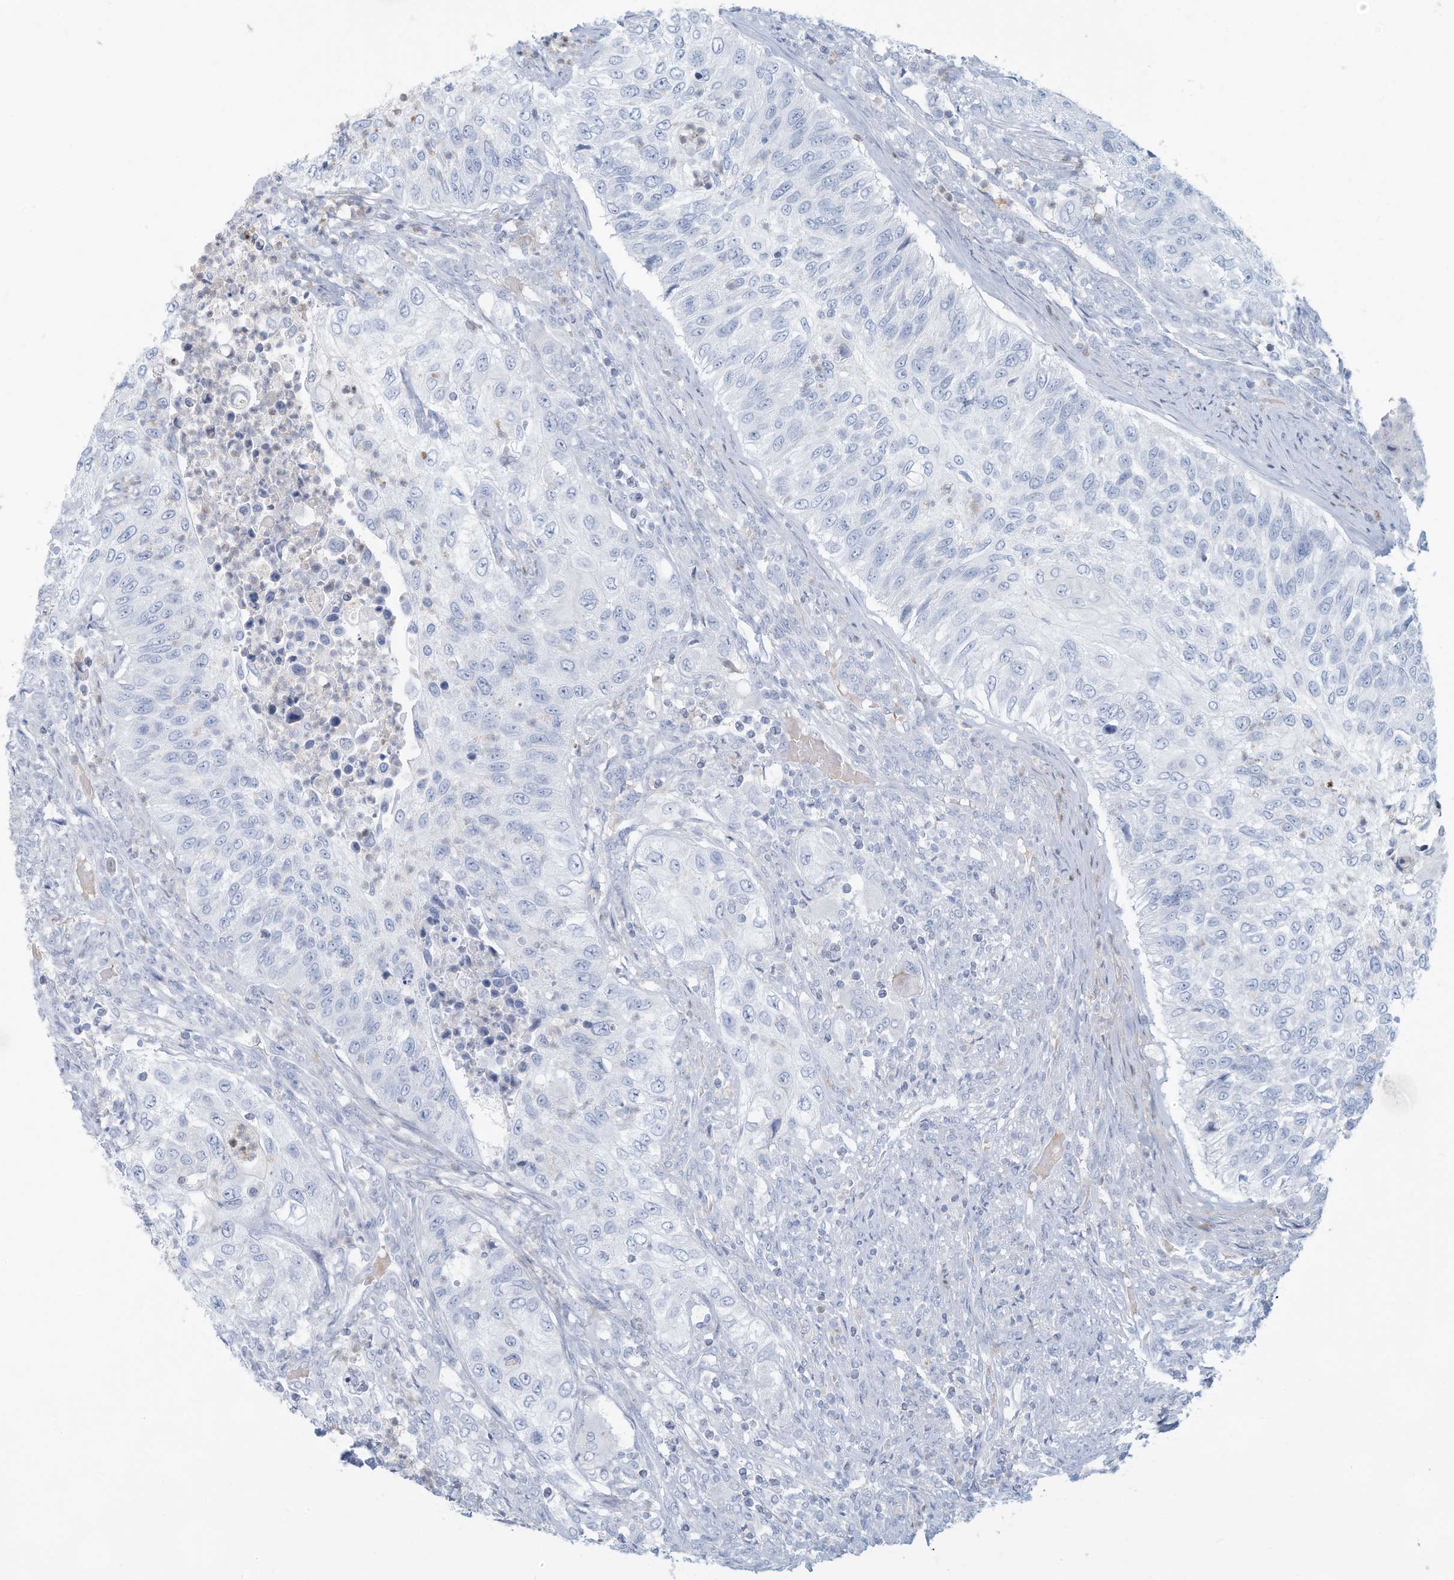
{"staining": {"intensity": "negative", "quantity": "none", "location": "none"}, "tissue": "urothelial cancer", "cell_type": "Tumor cells", "image_type": "cancer", "snomed": [{"axis": "morphology", "description": "Urothelial carcinoma, High grade"}, {"axis": "topography", "description": "Urinary bladder"}], "caption": "This is an IHC photomicrograph of human urothelial cancer. There is no staining in tumor cells.", "gene": "ERI2", "patient": {"sex": "female", "age": 60}}